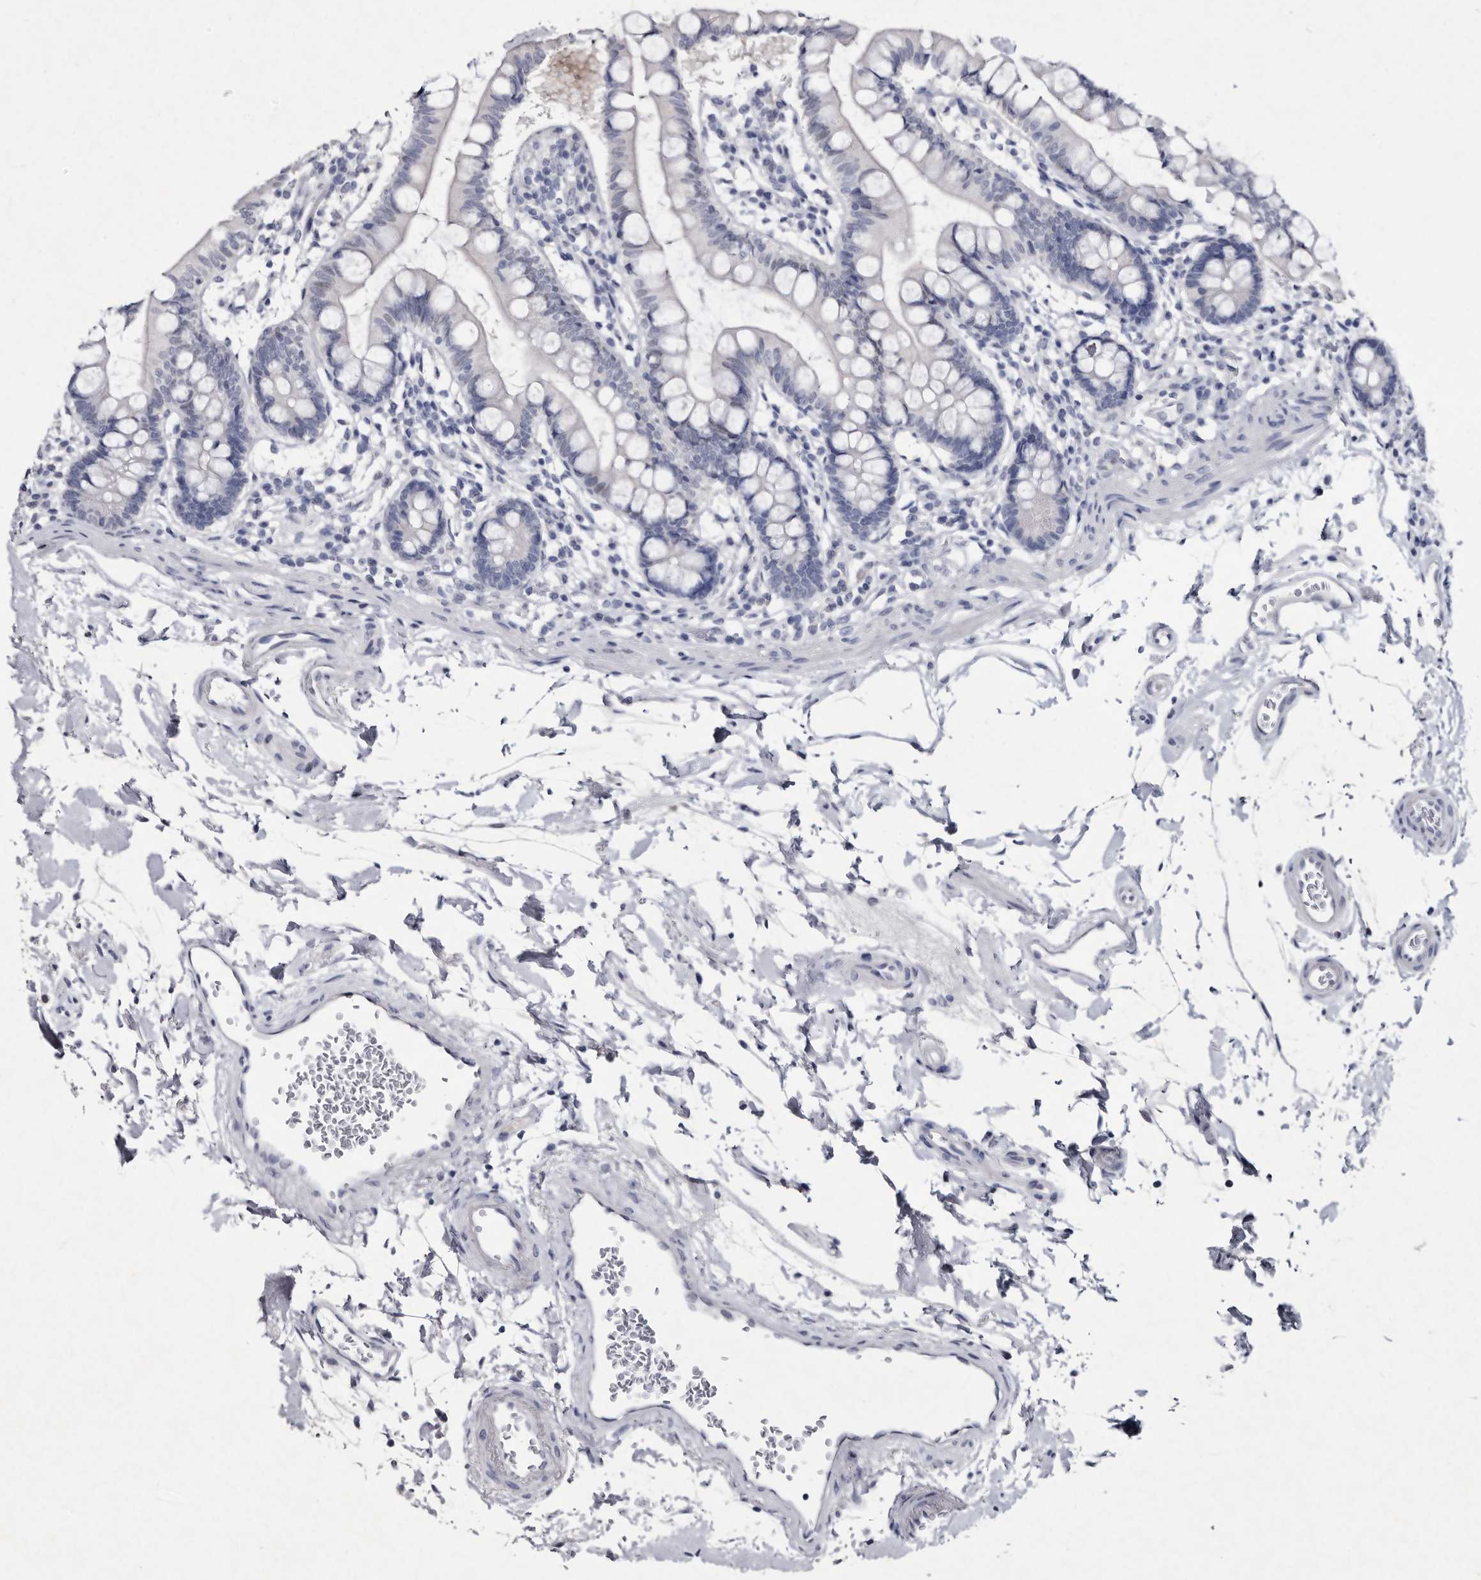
{"staining": {"intensity": "weak", "quantity": "25%-75%", "location": "cytoplasmic/membranous,nuclear"}, "tissue": "small intestine", "cell_type": "Glandular cells", "image_type": "normal", "snomed": [{"axis": "morphology", "description": "Normal tissue, NOS"}, {"axis": "topography", "description": "Small intestine"}], "caption": "This photomicrograph shows IHC staining of unremarkable human small intestine, with low weak cytoplasmic/membranous,nuclear staining in approximately 25%-75% of glandular cells.", "gene": "SERPINB8", "patient": {"sex": "female", "age": 84}}